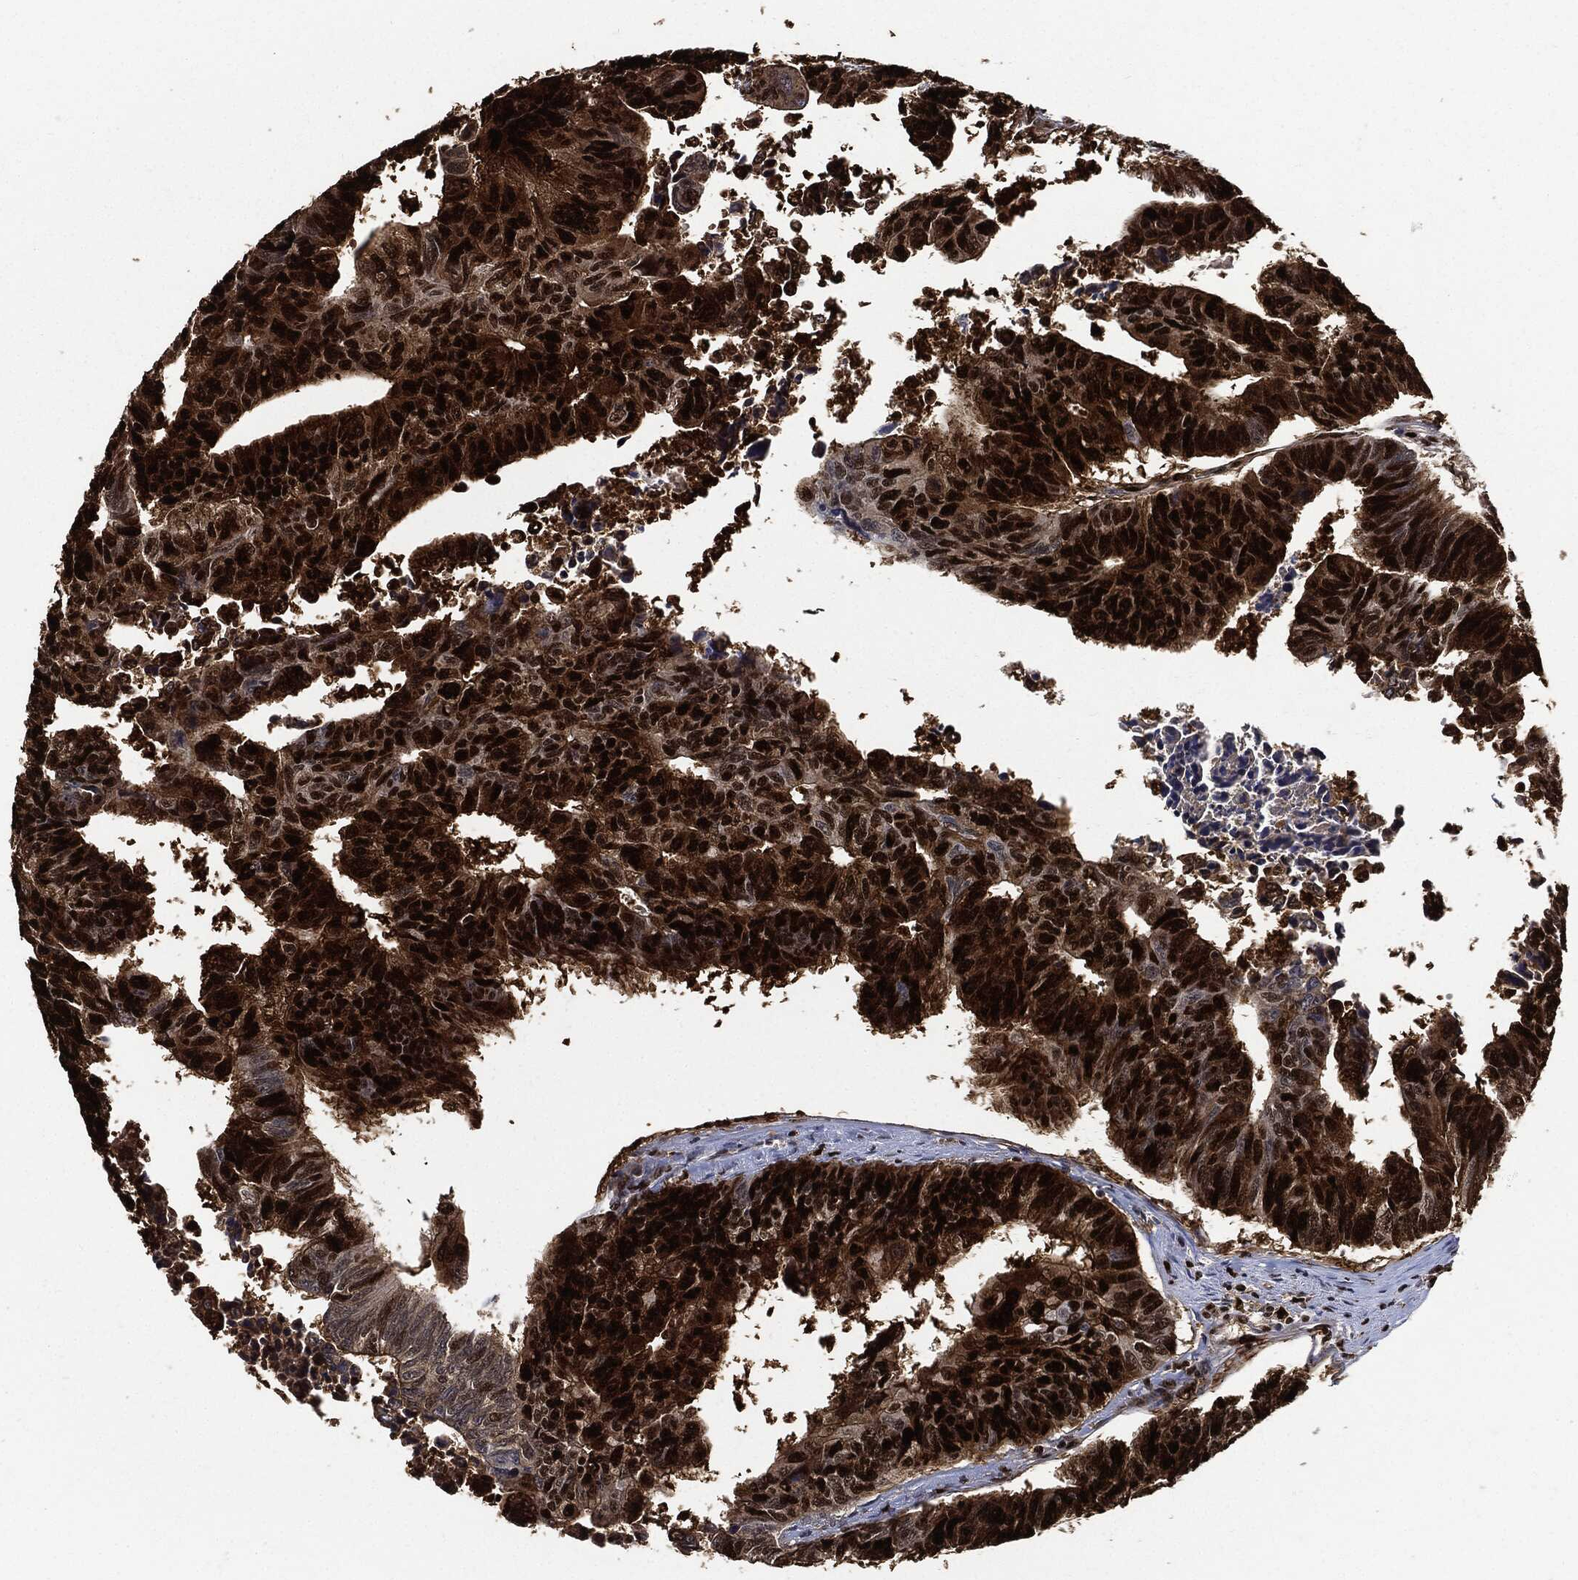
{"staining": {"intensity": "strong", "quantity": ">75%", "location": "nuclear"}, "tissue": "colorectal cancer", "cell_type": "Tumor cells", "image_type": "cancer", "snomed": [{"axis": "morphology", "description": "Adenocarcinoma, NOS"}, {"axis": "topography", "description": "Rectum"}], "caption": "Brown immunohistochemical staining in colorectal cancer (adenocarcinoma) exhibits strong nuclear staining in about >75% of tumor cells.", "gene": "PCNA", "patient": {"sex": "female", "age": 85}}